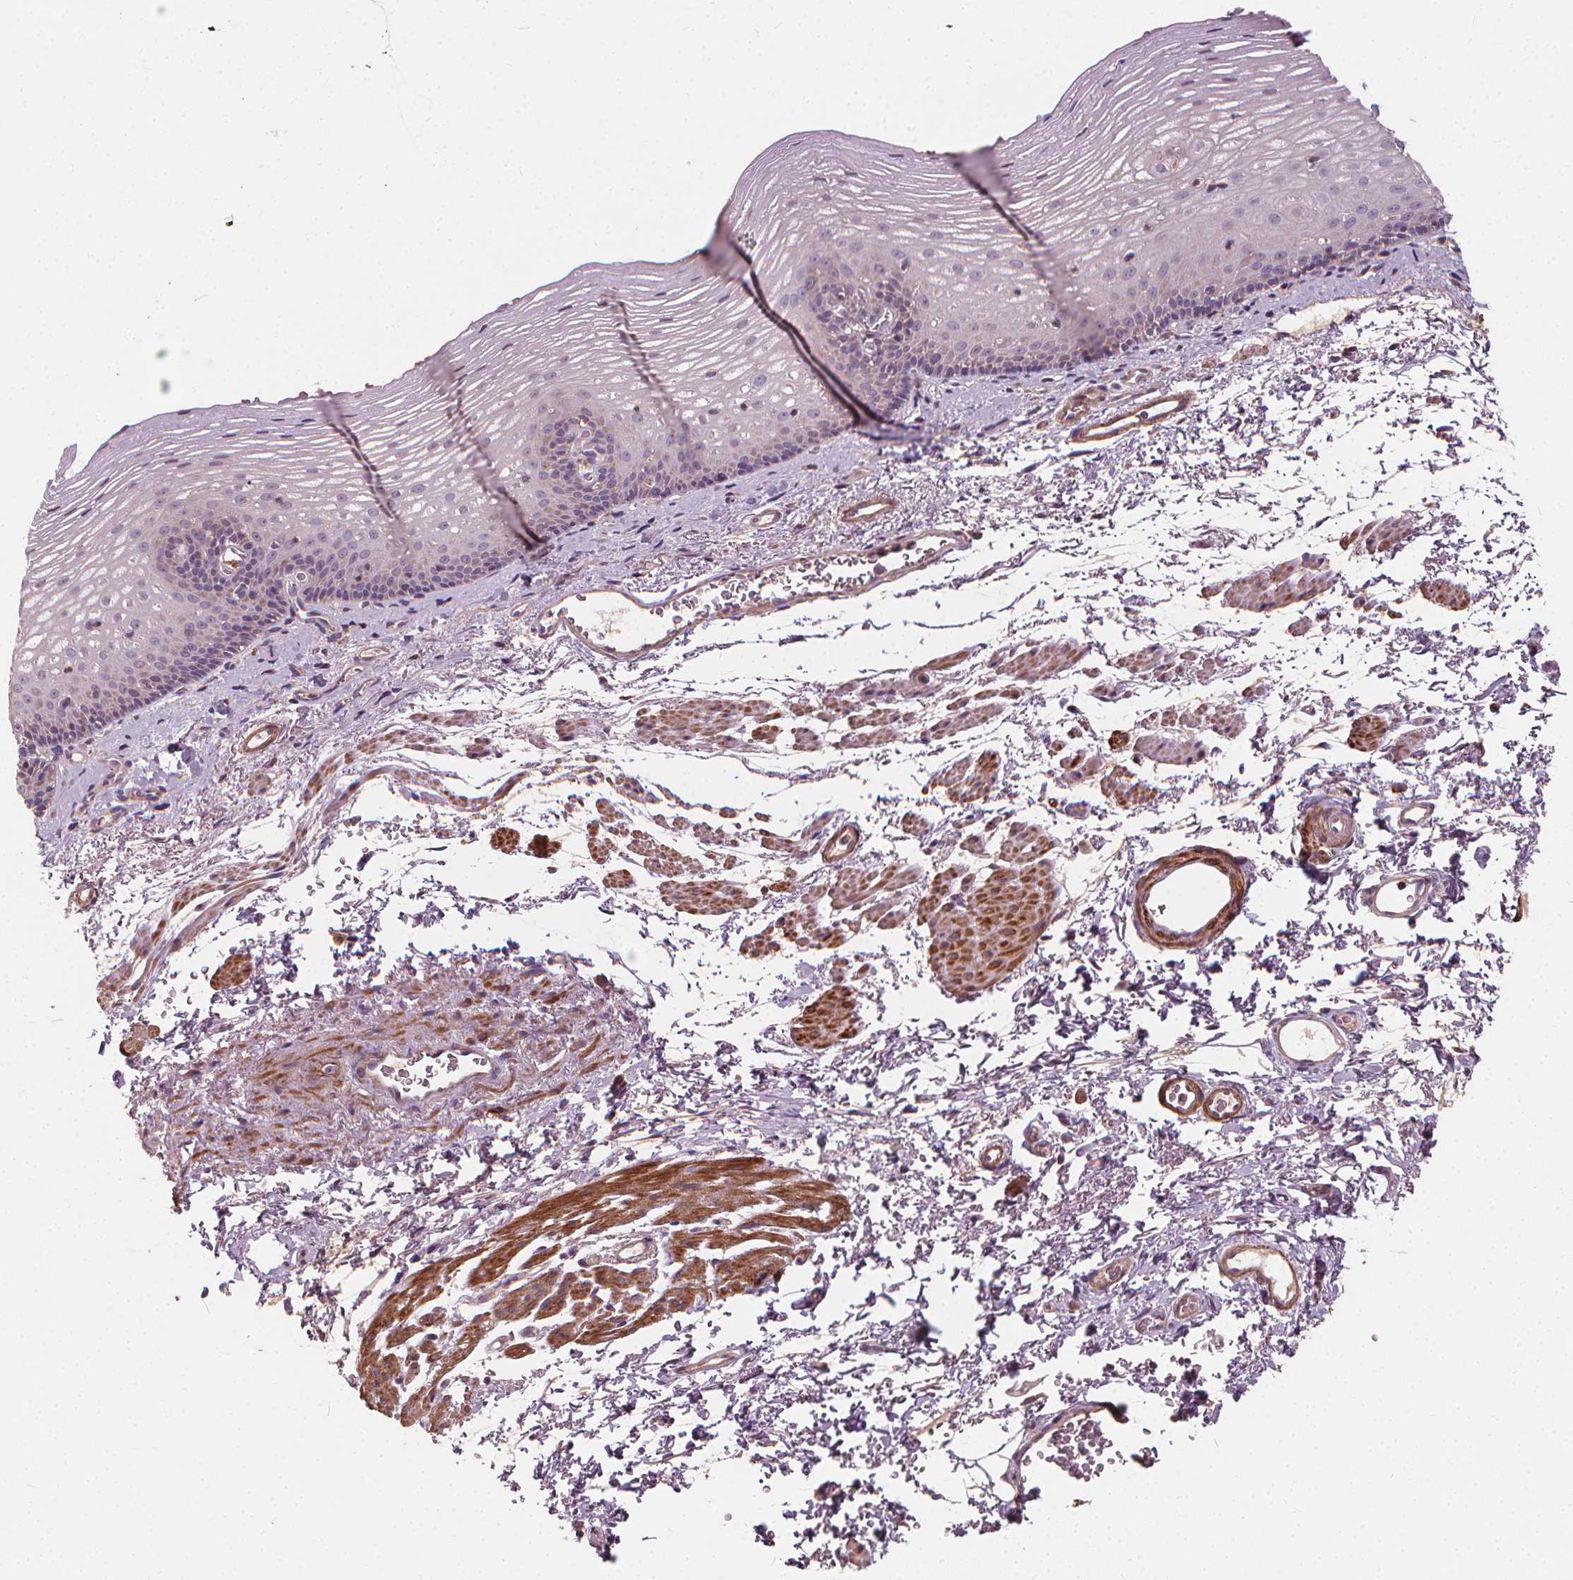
{"staining": {"intensity": "weak", "quantity": "<25%", "location": "cytoplasmic/membranous"}, "tissue": "esophagus", "cell_type": "Squamous epithelial cells", "image_type": "normal", "snomed": [{"axis": "morphology", "description": "Normal tissue, NOS"}, {"axis": "topography", "description": "Esophagus"}], "caption": "Immunohistochemistry image of normal human esophagus stained for a protein (brown), which demonstrates no positivity in squamous epithelial cells.", "gene": "ORAI2", "patient": {"sex": "male", "age": 76}}